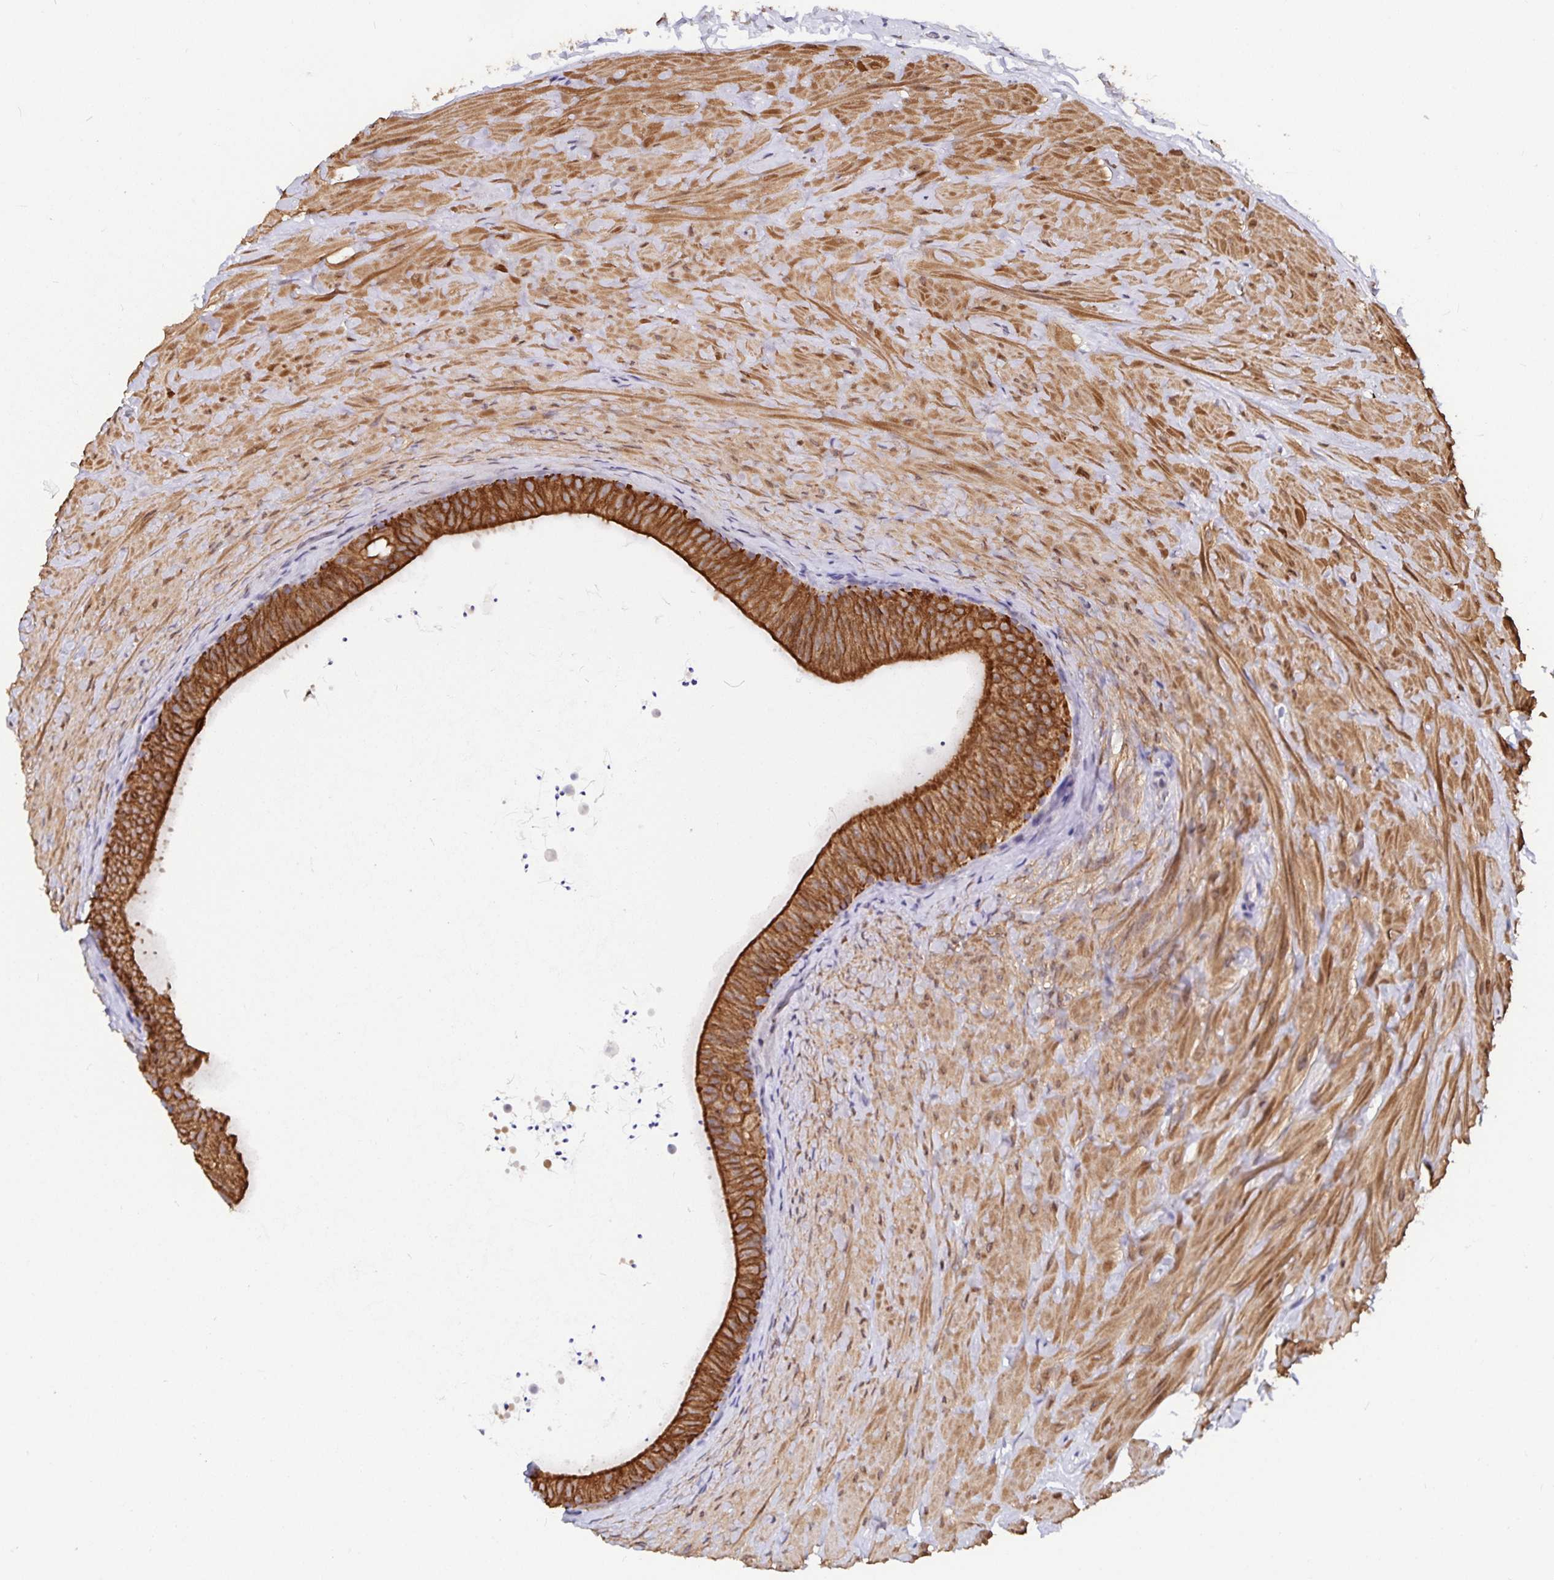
{"staining": {"intensity": "moderate", "quantity": ">75%", "location": "cytoplasmic/membranous"}, "tissue": "epididymis", "cell_type": "Glandular cells", "image_type": "normal", "snomed": [{"axis": "morphology", "description": "Normal tissue, NOS"}, {"axis": "topography", "description": "Epididymis, spermatic cord, NOS"}, {"axis": "topography", "description": "Epididymis"}], "caption": "Normal epididymis shows moderate cytoplasmic/membranous positivity in approximately >75% of glandular cells, visualized by immunohistochemistry. The protein of interest is shown in brown color, while the nuclei are stained blue.", "gene": "ZIK1", "patient": {"sex": "male", "age": 31}}